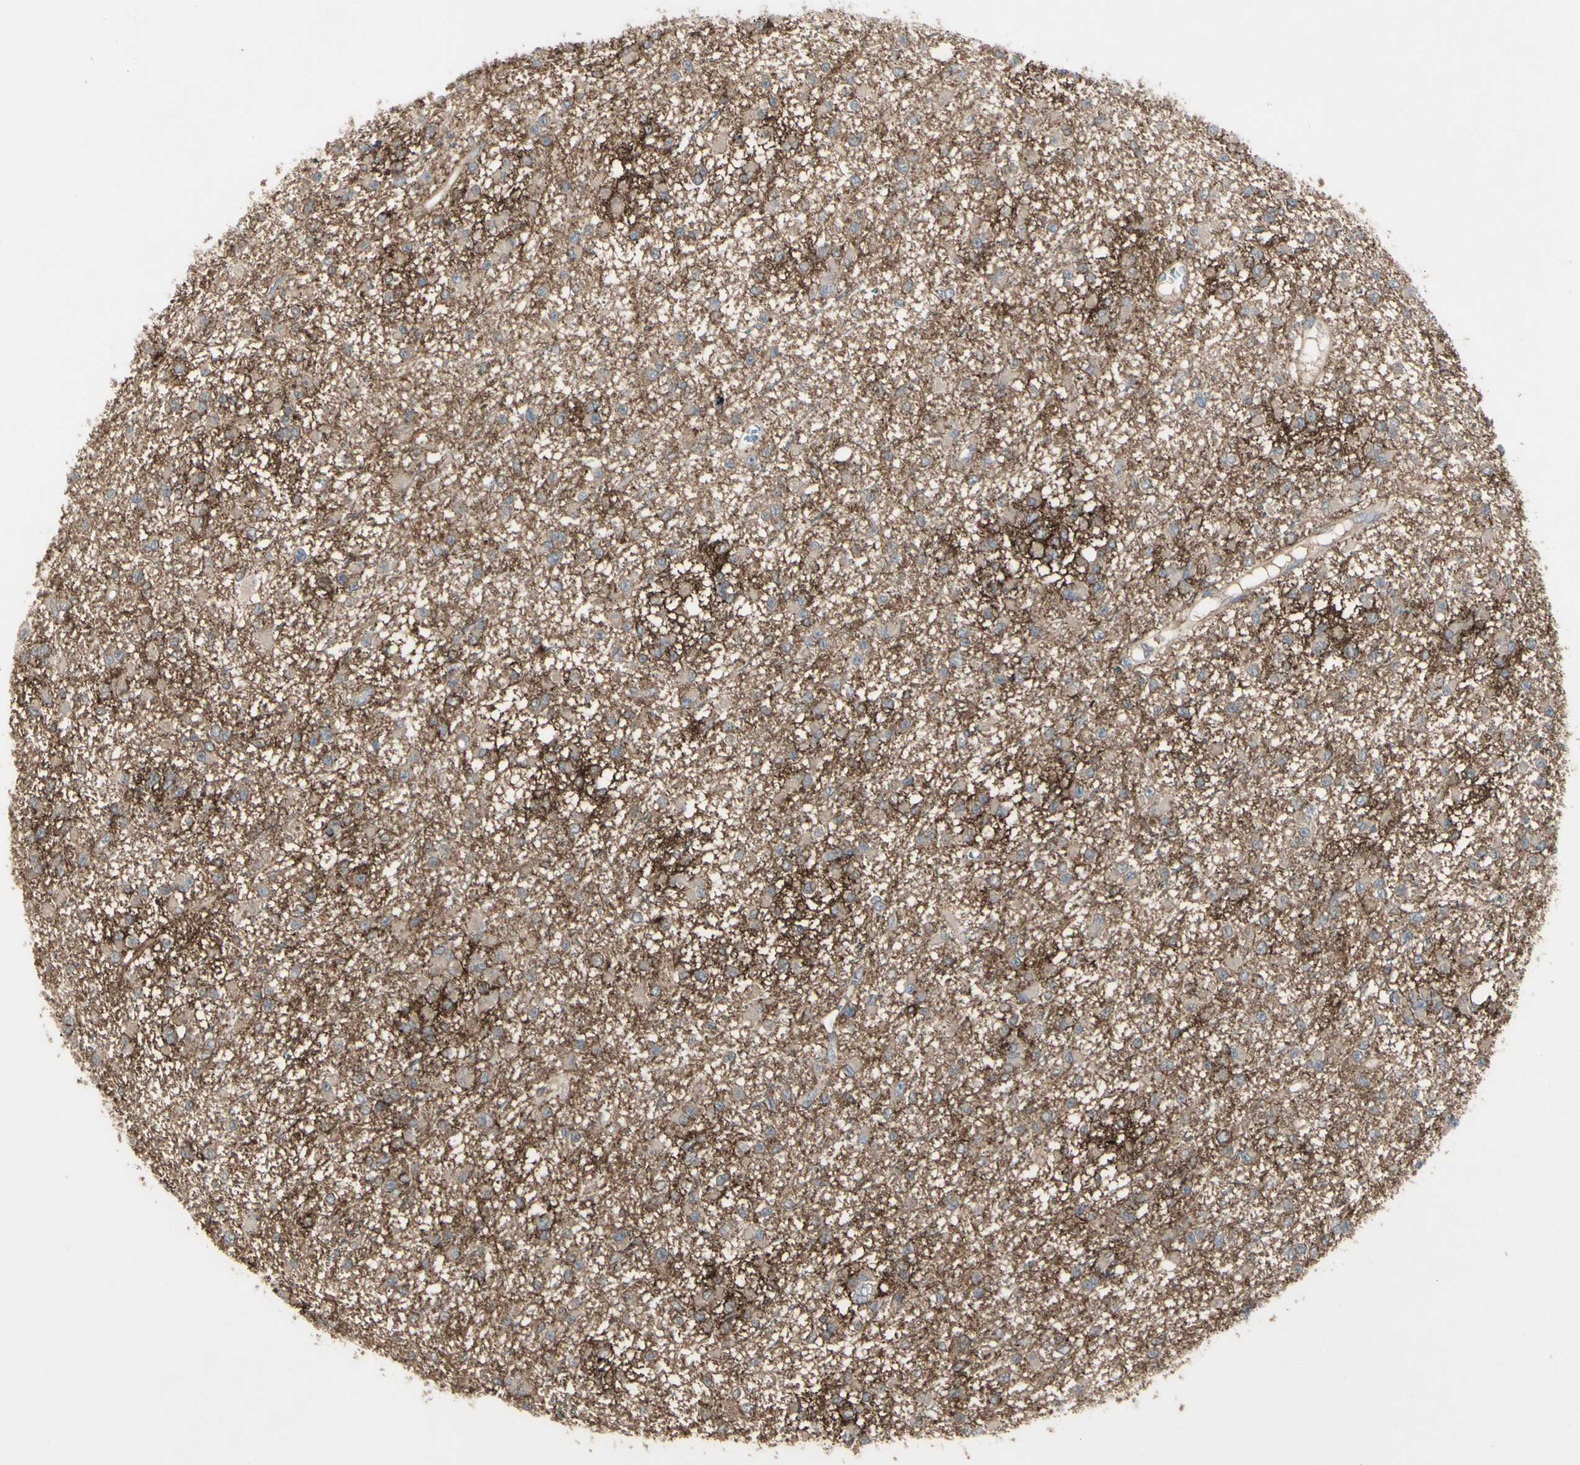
{"staining": {"intensity": "weak", "quantity": ">75%", "location": "cytoplasmic/membranous"}, "tissue": "glioma", "cell_type": "Tumor cells", "image_type": "cancer", "snomed": [{"axis": "morphology", "description": "Glioma, malignant, Low grade"}, {"axis": "topography", "description": "Brain"}], "caption": "Low-grade glioma (malignant) tissue reveals weak cytoplasmic/membranous positivity in approximately >75% of tumor cells", "gene": "CD276", "patient": {"sex": "female", "age": 22}}